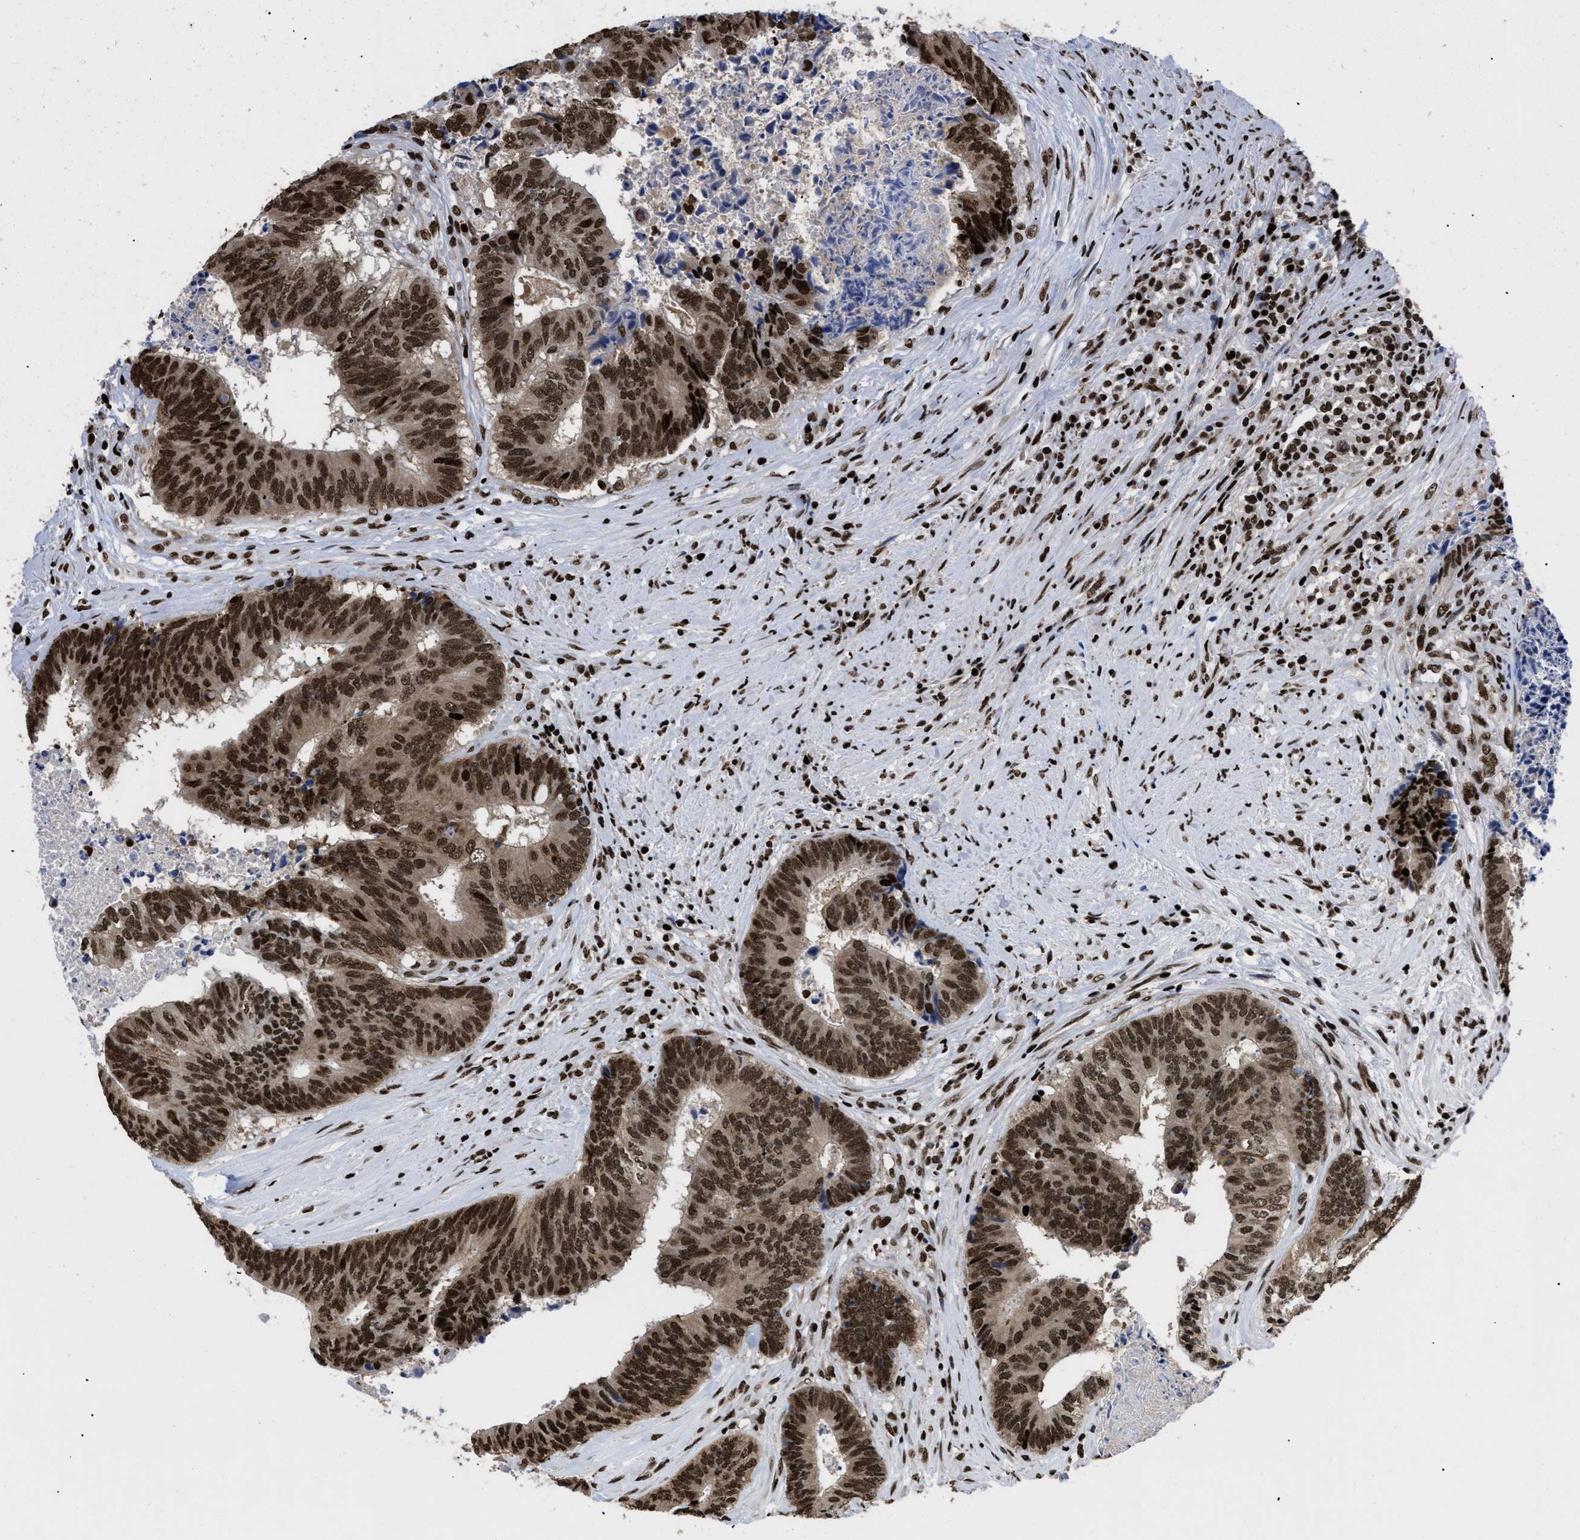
{"staining": {"intensity": "strong", "quantity": ">75%", "location": "cytoplasmic/membranous,nuclear"}, "tissue": "colorectal cancer", "cell_type": "Tumor cells", "image_type": "cancer", "snomed": [{"axis": "morphology", "description": "Adenocarcinoma, NOS"}, {"axis": "topography", "description": "Rectum"}], "caption": "Immunohistochemistry image of human adenocarcinoma (colorectal) stained for a protein (brown), which shows high levels of strong cytoplasmic/membranous and nuclear staining in about >75% of tumor cells.", "gene": "CALHM3", "patient": {"sex": "male", "age": 72}}